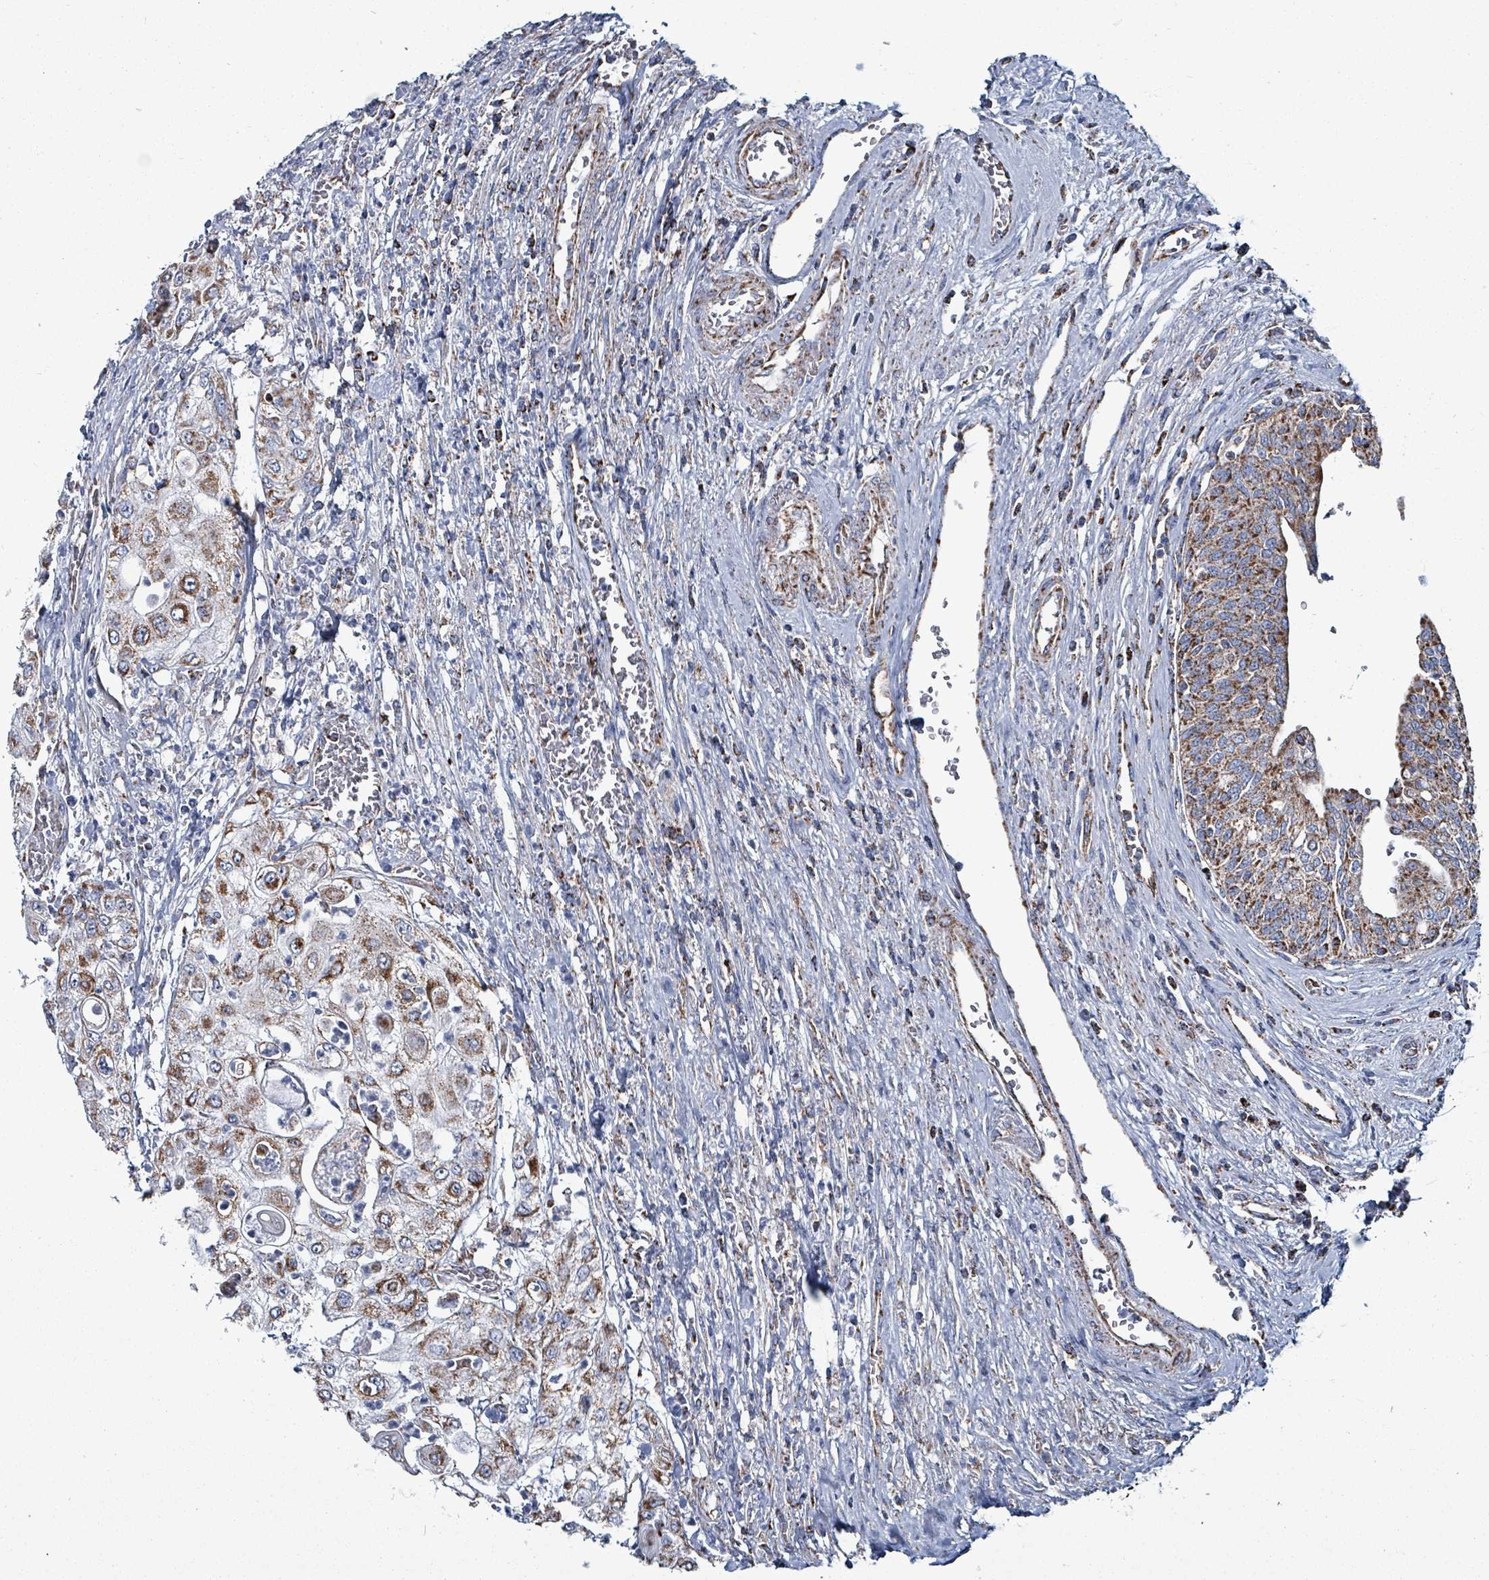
{"staining": {"intensity": "strong", "quantity": ">75%", "location": "cytoplasmic/membranous"}, "tissue": "urothelial cancer", "cell_type": "Tumor cells", "image_type": "cancer", "snomed": [{"axis": "morphology", "description": "Urothelial carcinoma, High grade"}, {"axis": "topography", "description": "Urinary bladder"}], "caption": "Immunohistochemical staining of human urothelial cancer exhibits strong cytoplasmic/membranous protein positivity in about >75% of tumor cells.", "gene": "IDH3B", "patient": {"sex": "female", "age": 79}}